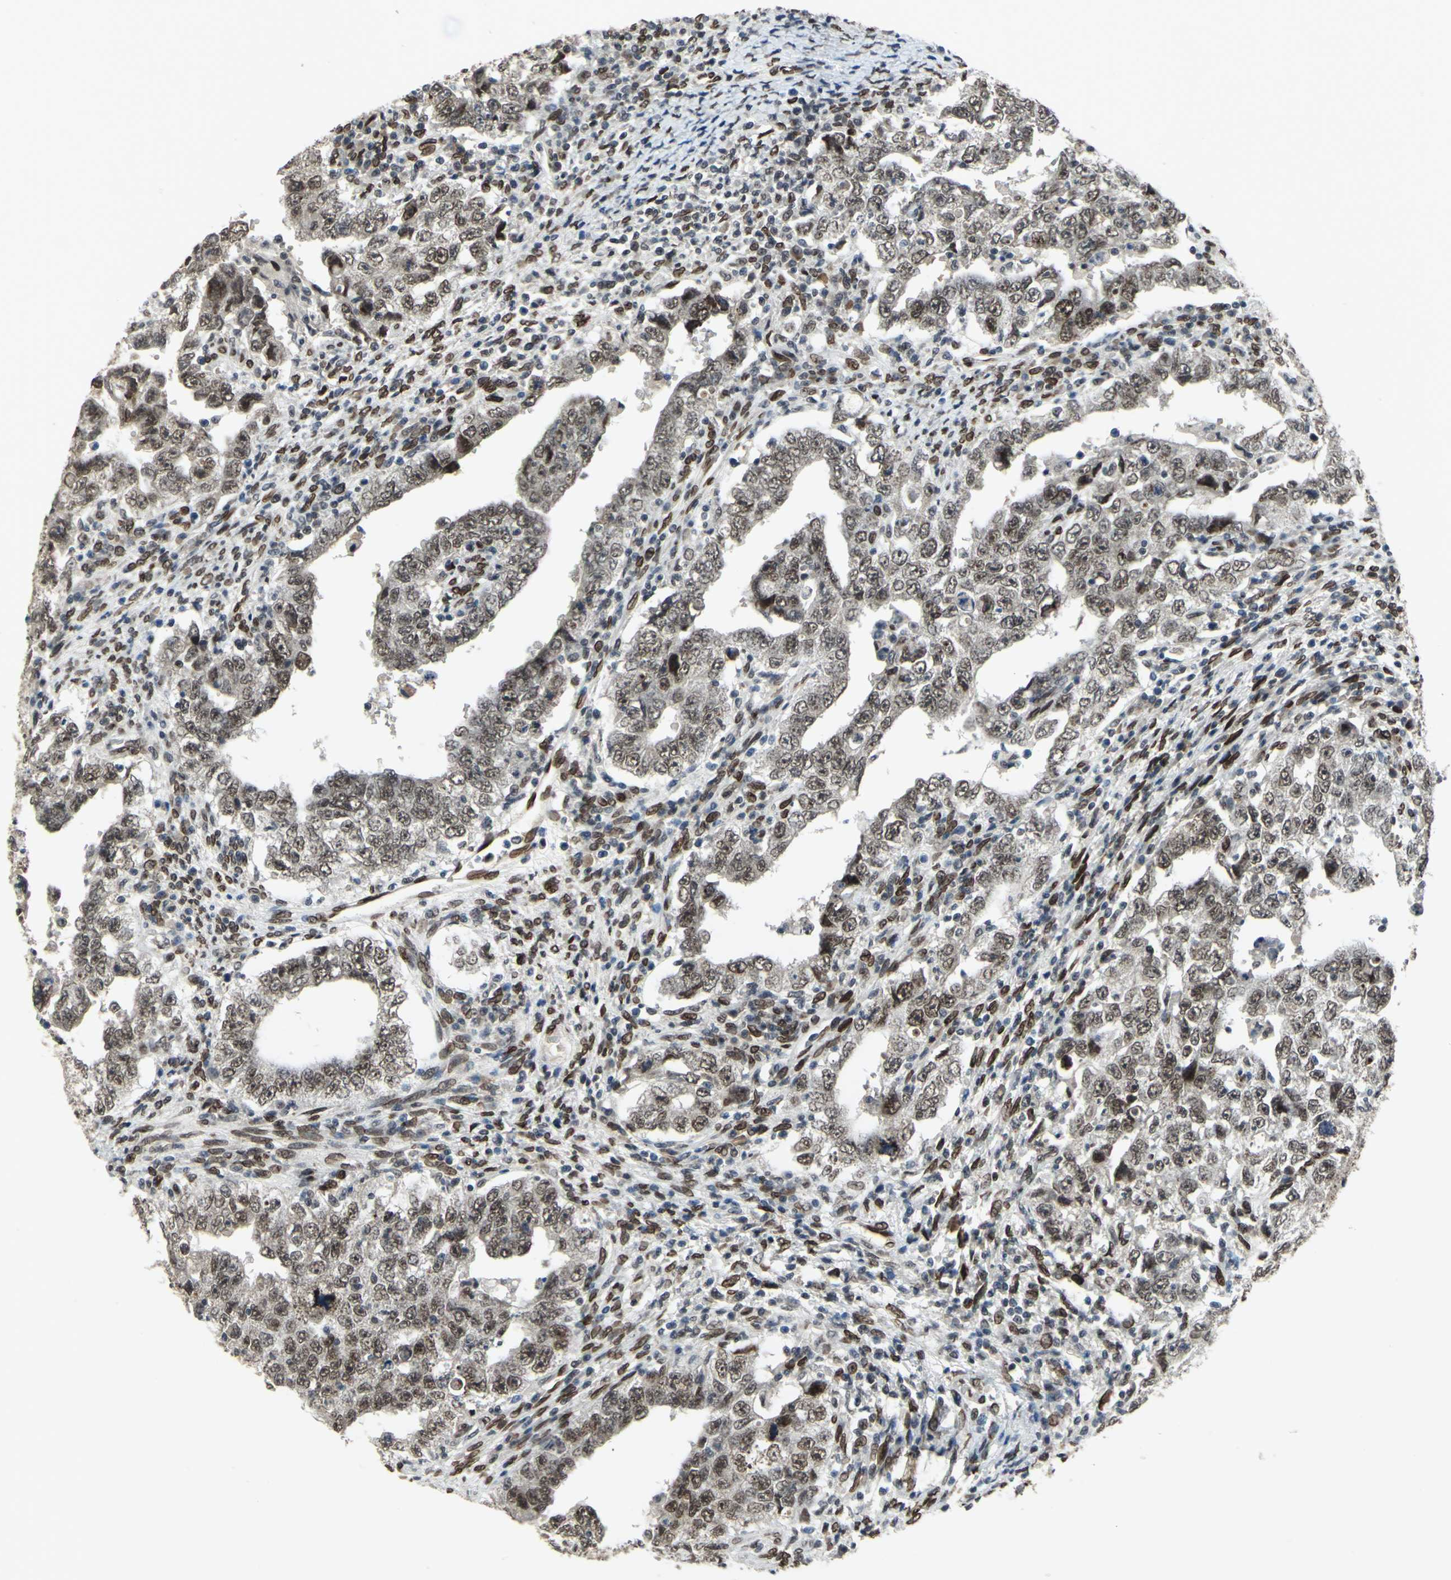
{"staining": {"intensity": "moderate", "quantity": ">75%", "location": "cytoplasmic/membranous,nuclear"}, "tissue": "testis cancer", "cell_type": "Tumor cells", "image_type": "cancer", "snomed": [{"axis": "morphology", "description": "Carcinoma, Embryonal, NOS"}, {"axis": "topography", "description": "Testis"}], "caption": "A high-resolution image shows immunohistochemistry (IHC) staining of testis embryonal carcinoma, which demonstrates moderate cytoplasmic/membranous and nuclear expression in approximately >75% of tumor cells.", "gene": "ISY1", "patient": {"sex": "male", "age": 26}}